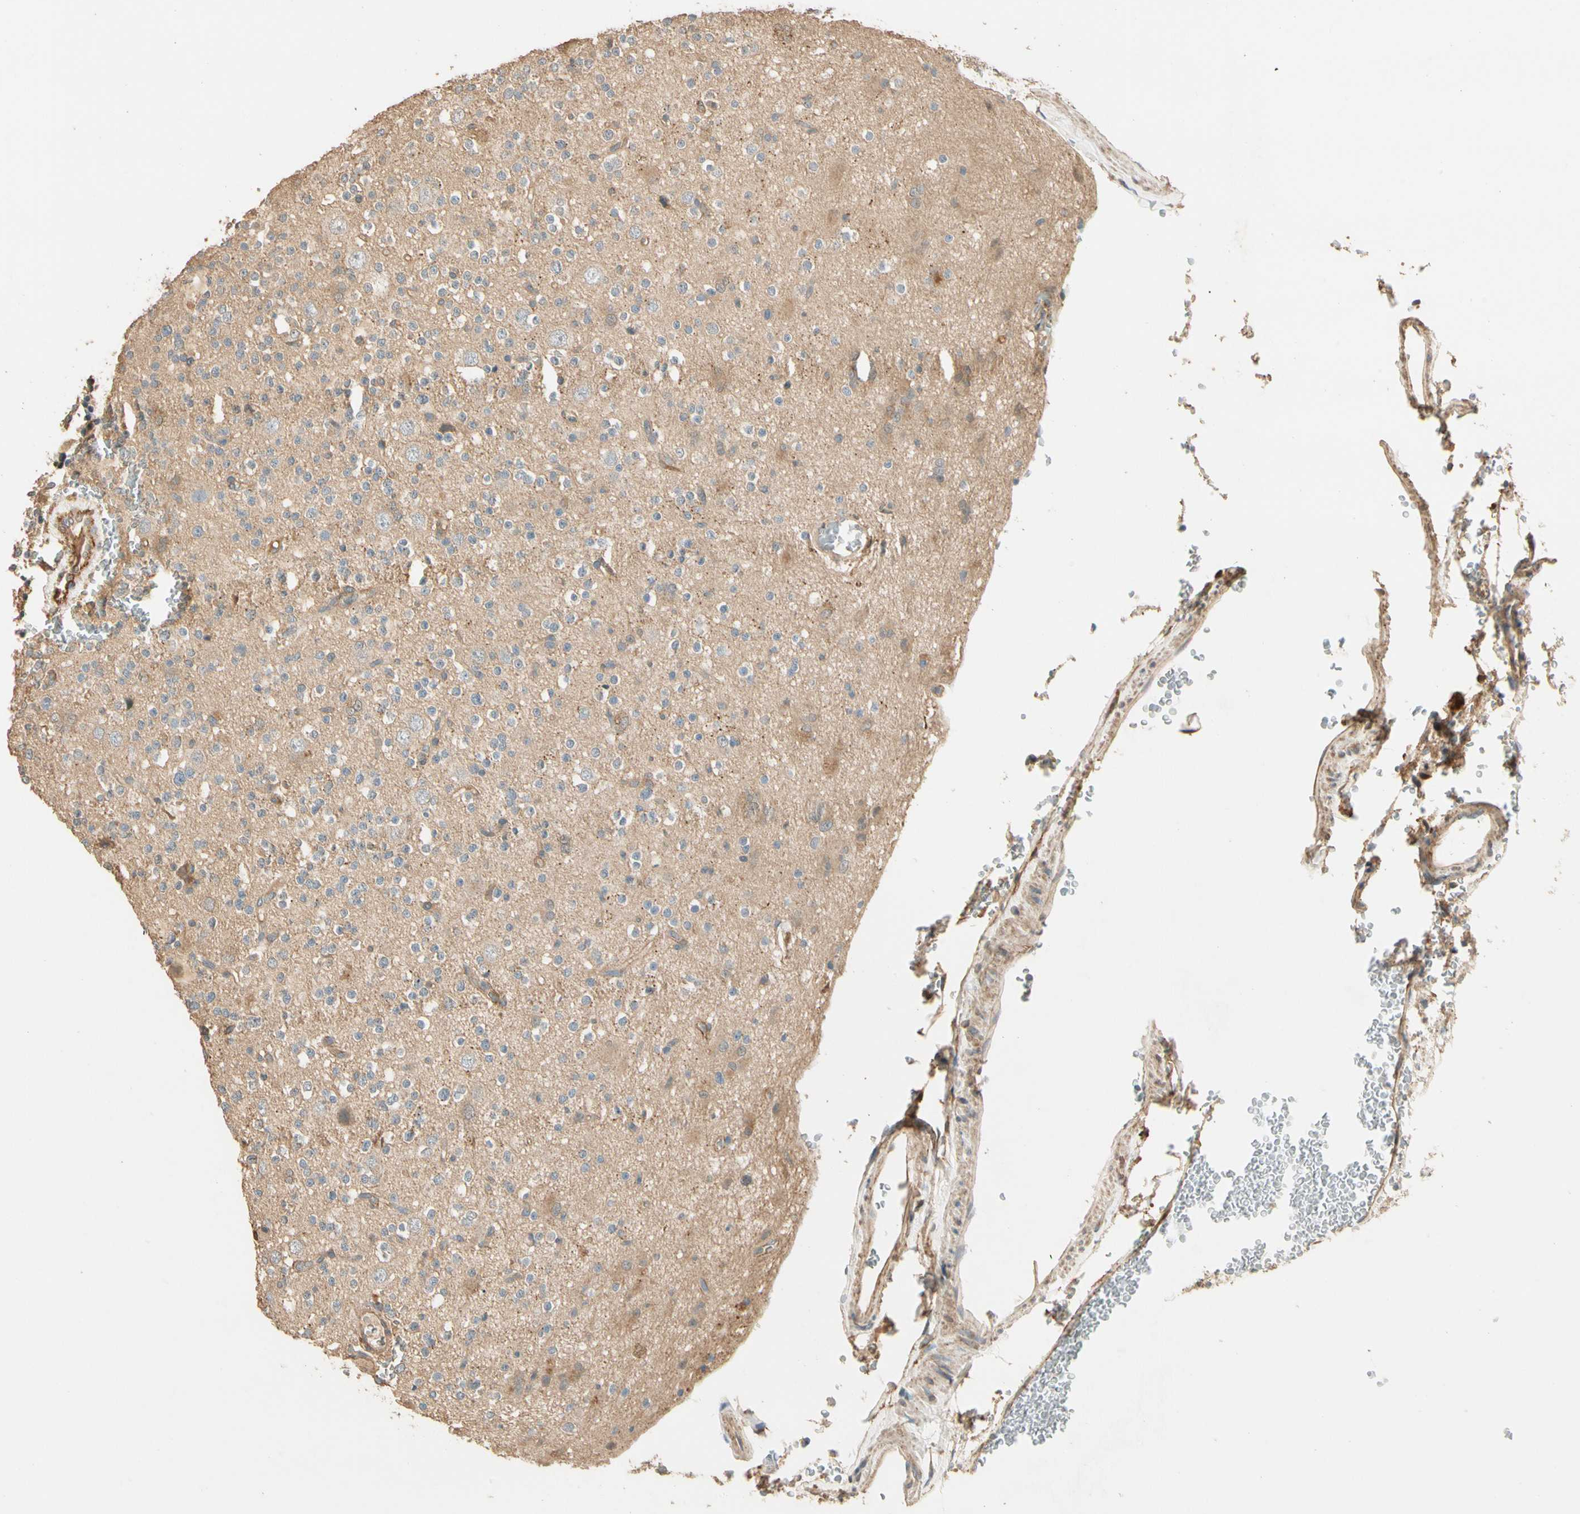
{"staining": {"intensity": "weak", "quantity": "<25%", "location": "cytoplasmic/membranous"}, "tissue": "glioma", "cell_type": "Tumor cells", "image_type": "cancer", "snomed": [{"axis": "morphology", "description": "Glioma, malignant, High grade"}, {"axis": "topography", "description": "Brain"}], "caption": "Immunohistochemical staining of malignant high-grade glioma displays no significant expression in tumor cells.", "gene": "CDH6", "patient": {"sex": "male", "age": 47}}